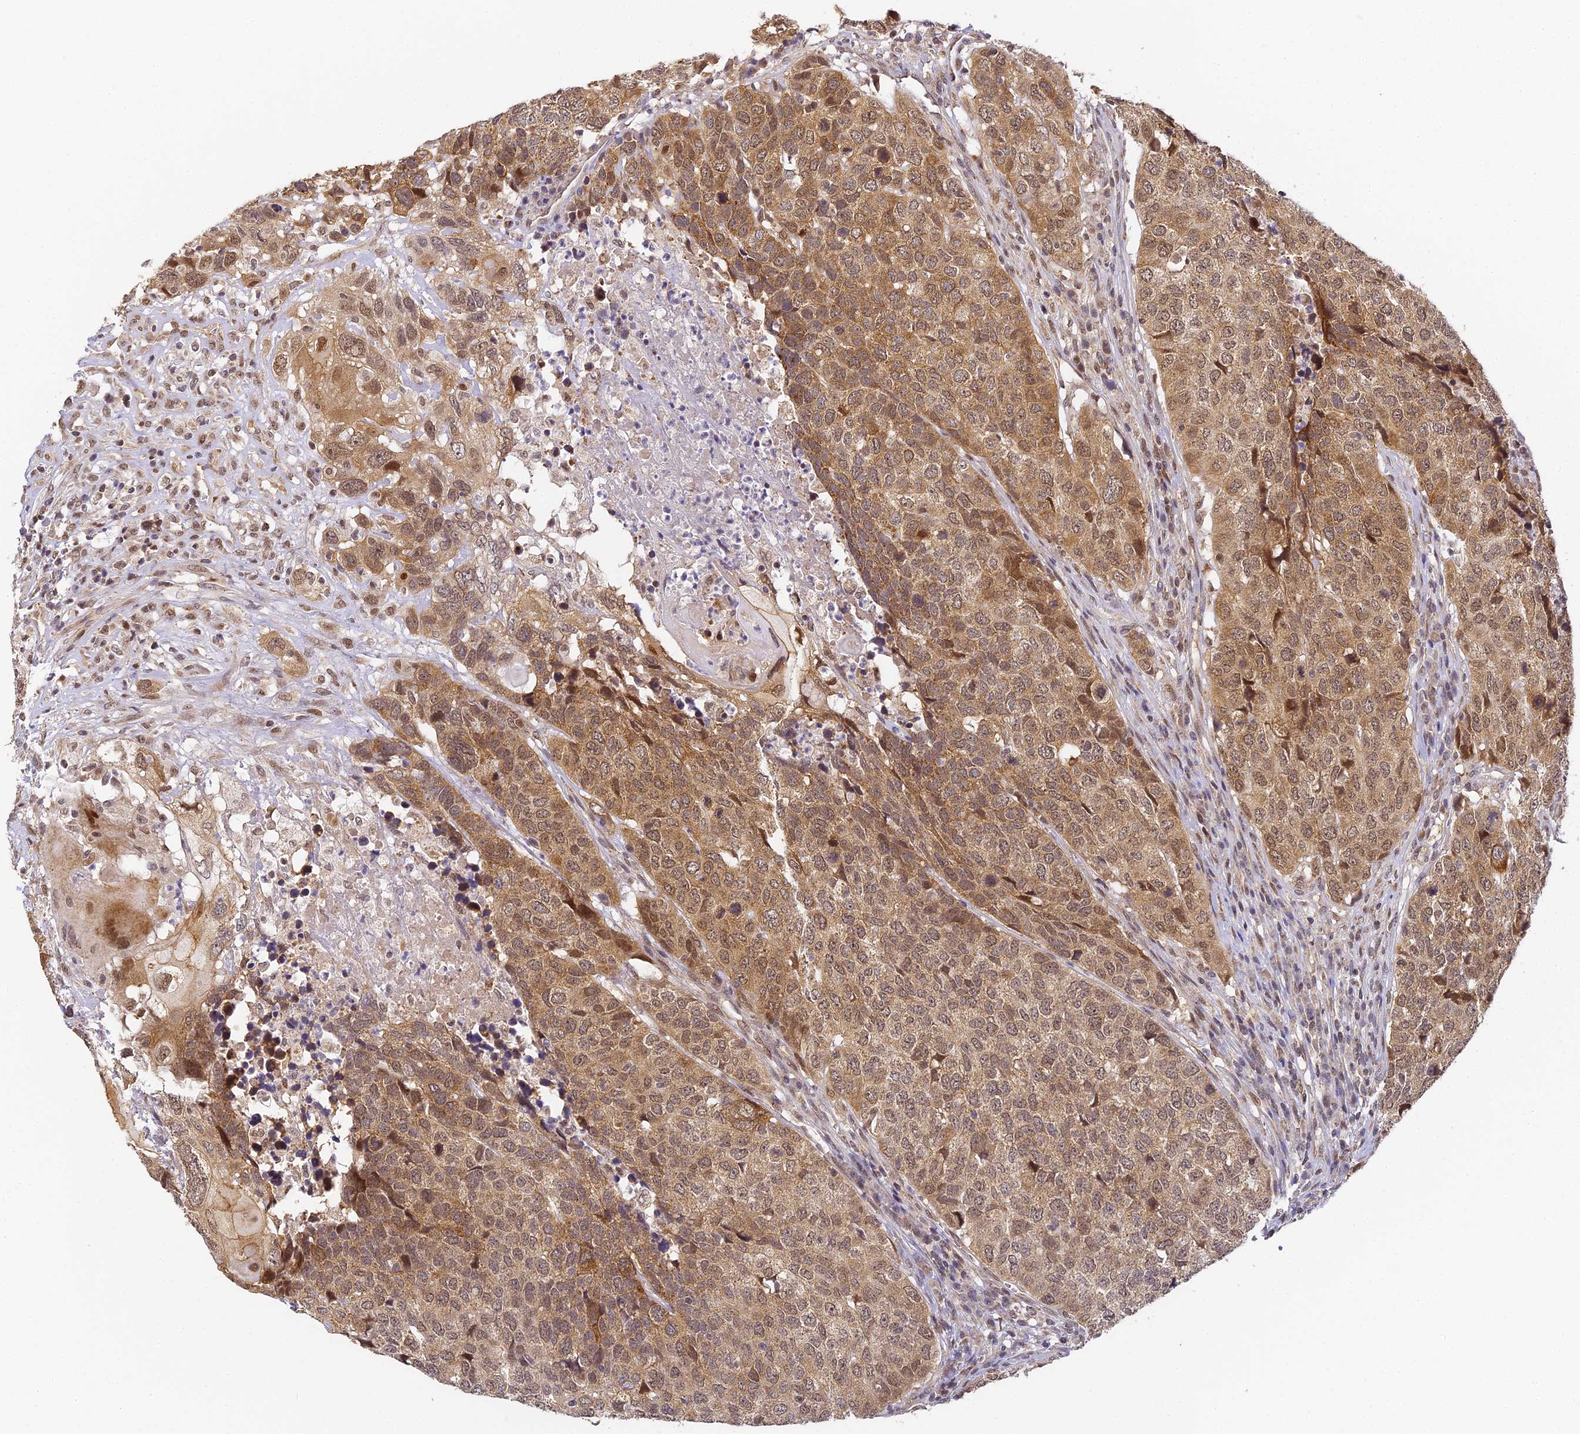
{"staining": {"intensity": "moderate", "quantity": ">75%", "location": "cytoplasmic/membranous,nuclear"}, "tissue": "head and neck cancer", "cell_type": "Tumor cells", "image_type": "cancer", "snomed": [{"axis": "morphology", "description": "Squamous cell carcinoma, NOS"}, {"axis": "topography", "description": "Head-Neck"}], "caption": "An immunohistochemistry (IHC) histopathology image of neoplastic tissue is shown. Protein staining in brown highlights moderate cytoplasmic/membranous and nuclear positivity in head and neck cancer (squamous cell carcinoma) within tumor cells. (DAB IHC, brown staining for protein, blue staining for nuclei).", "gene": "DNAAF10", "patient": {"sex": "male", "age": 66}}